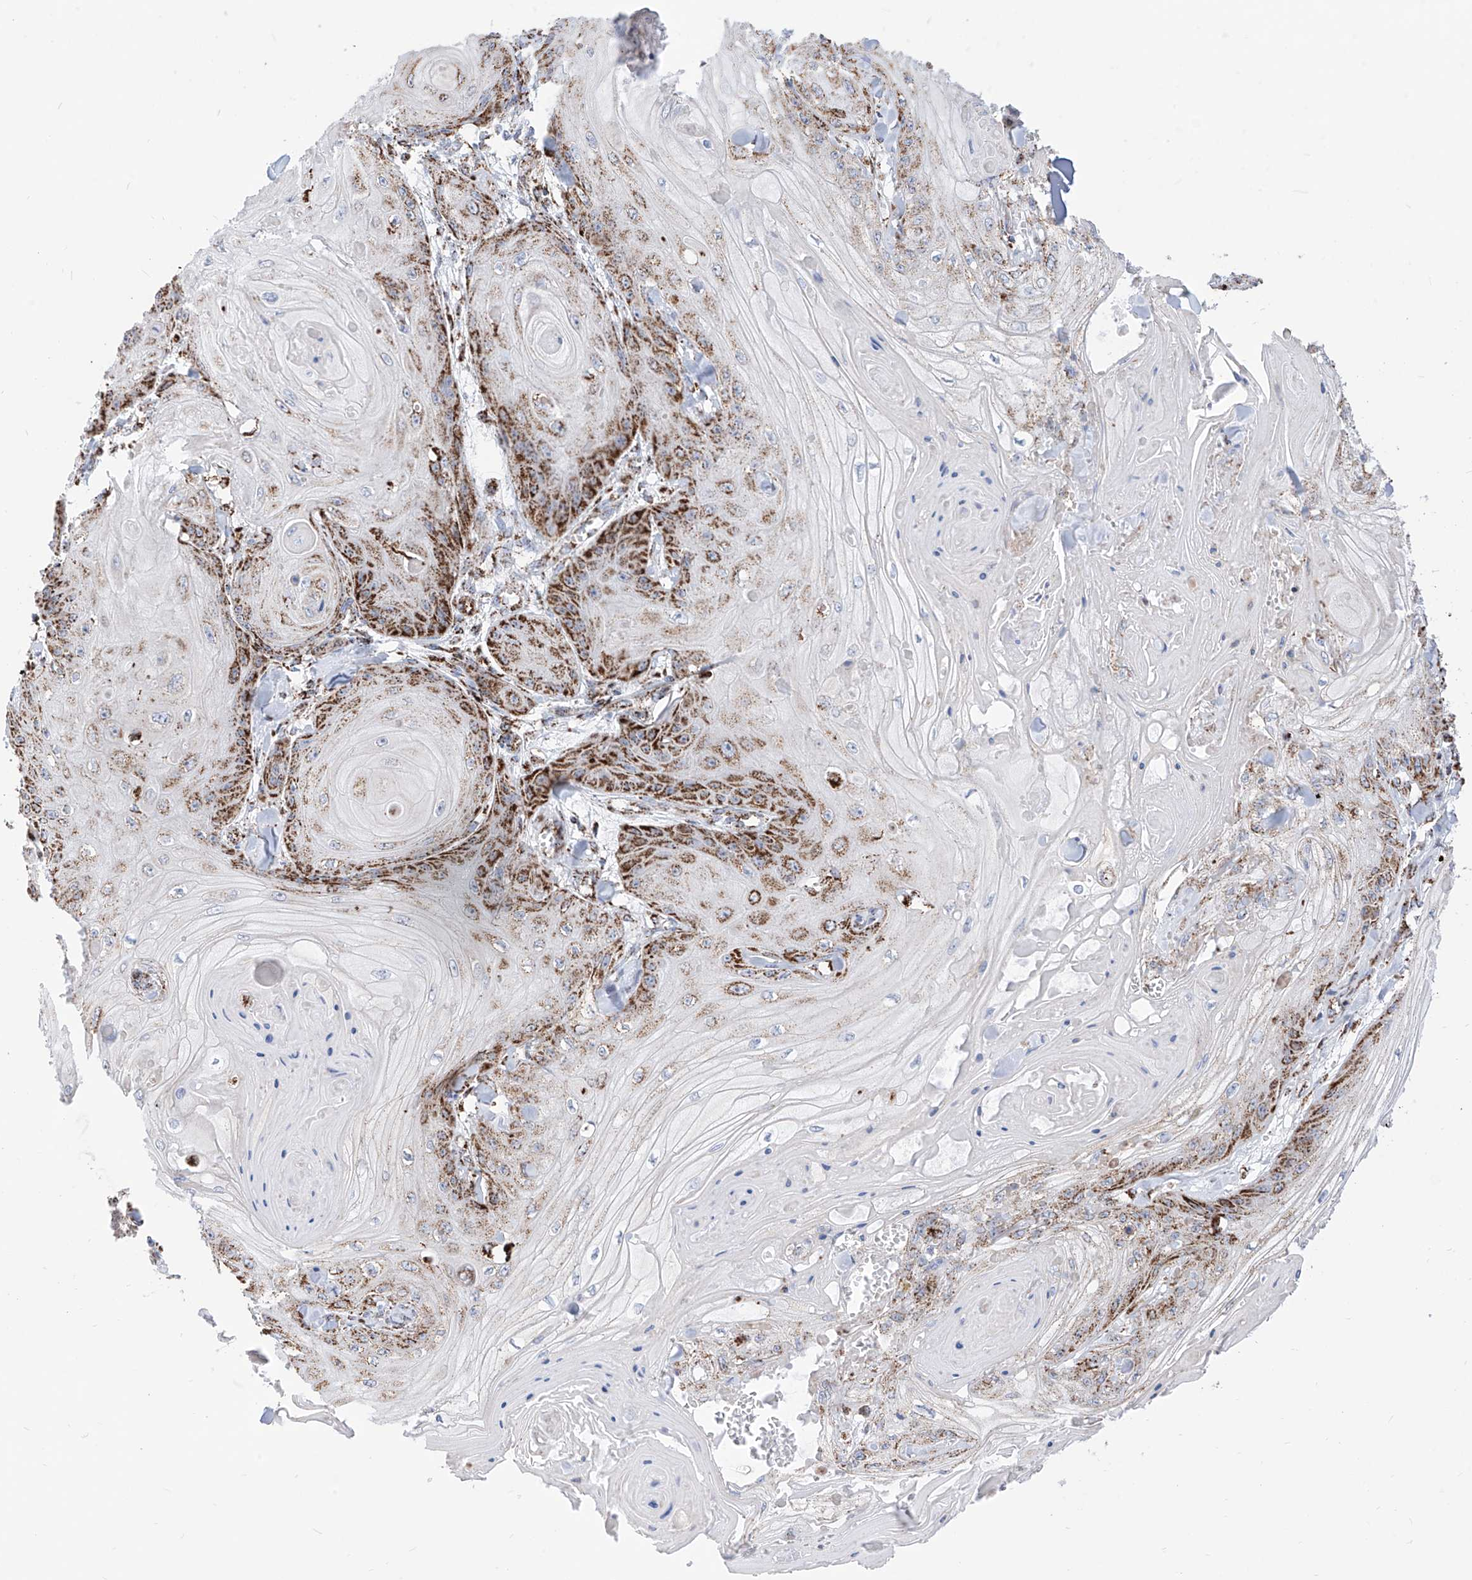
{"staining": {"intensity": "strong", "quantity": "25%-75%", "location": "cytoplasmic/membranous"}, "tissue": "skin cancer", "cell_type": "Tumor cells", "image_type": "cancer", "snomed": [{"axis": "morphology", "description": "Squamous cell carcinoma, NOS"}, {"axis": "topography", "description": "Skin"}], "caption": "Protein staining of skin squamous cell carcinoma tissue reveals strong cytoplasmic/membranous expression in approximately 25%-75% of tumor cells.", "gene": "COX5B", "patient": {"sex": "male", "age": 74}}